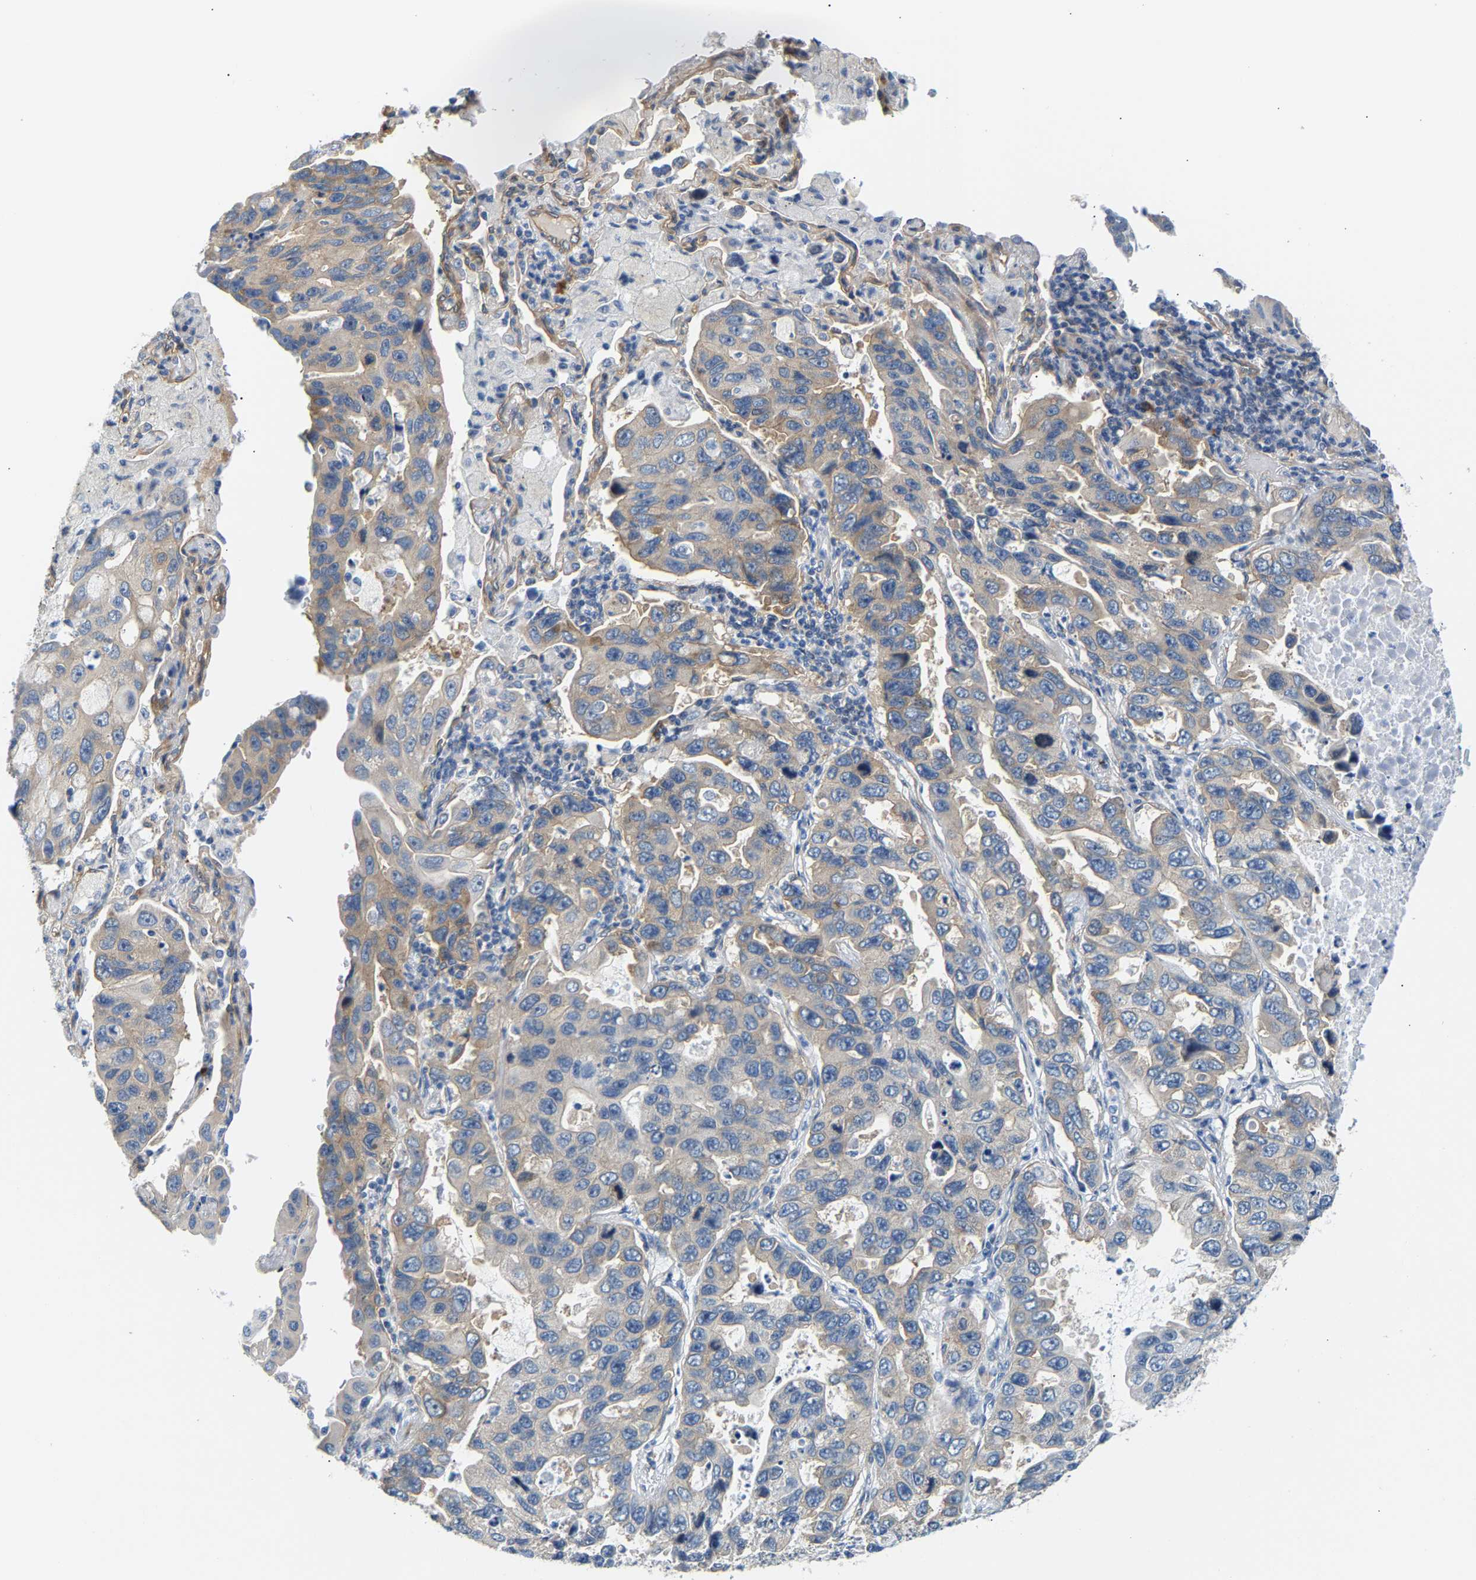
{"staining": {"intensity": "weak", "quantity": "<25%", "location": "cytoplasmic/membranous"}, "tissue": "lung cancer", "cell_type": "Tumor cells", "image_type": "cancer", "snomed": [{"axis": "morphology", "description": "Adenocarcinoma, NOS"}, {"axis": "topography", "description": "Lung"}], "caption": "Immunohistochemical staining of human lung cancer (adenocarcinoma) exhibits no significant expression in tumor cells.", "gene": "PAWR", "patient": {"sex": "male", "age": 64}}